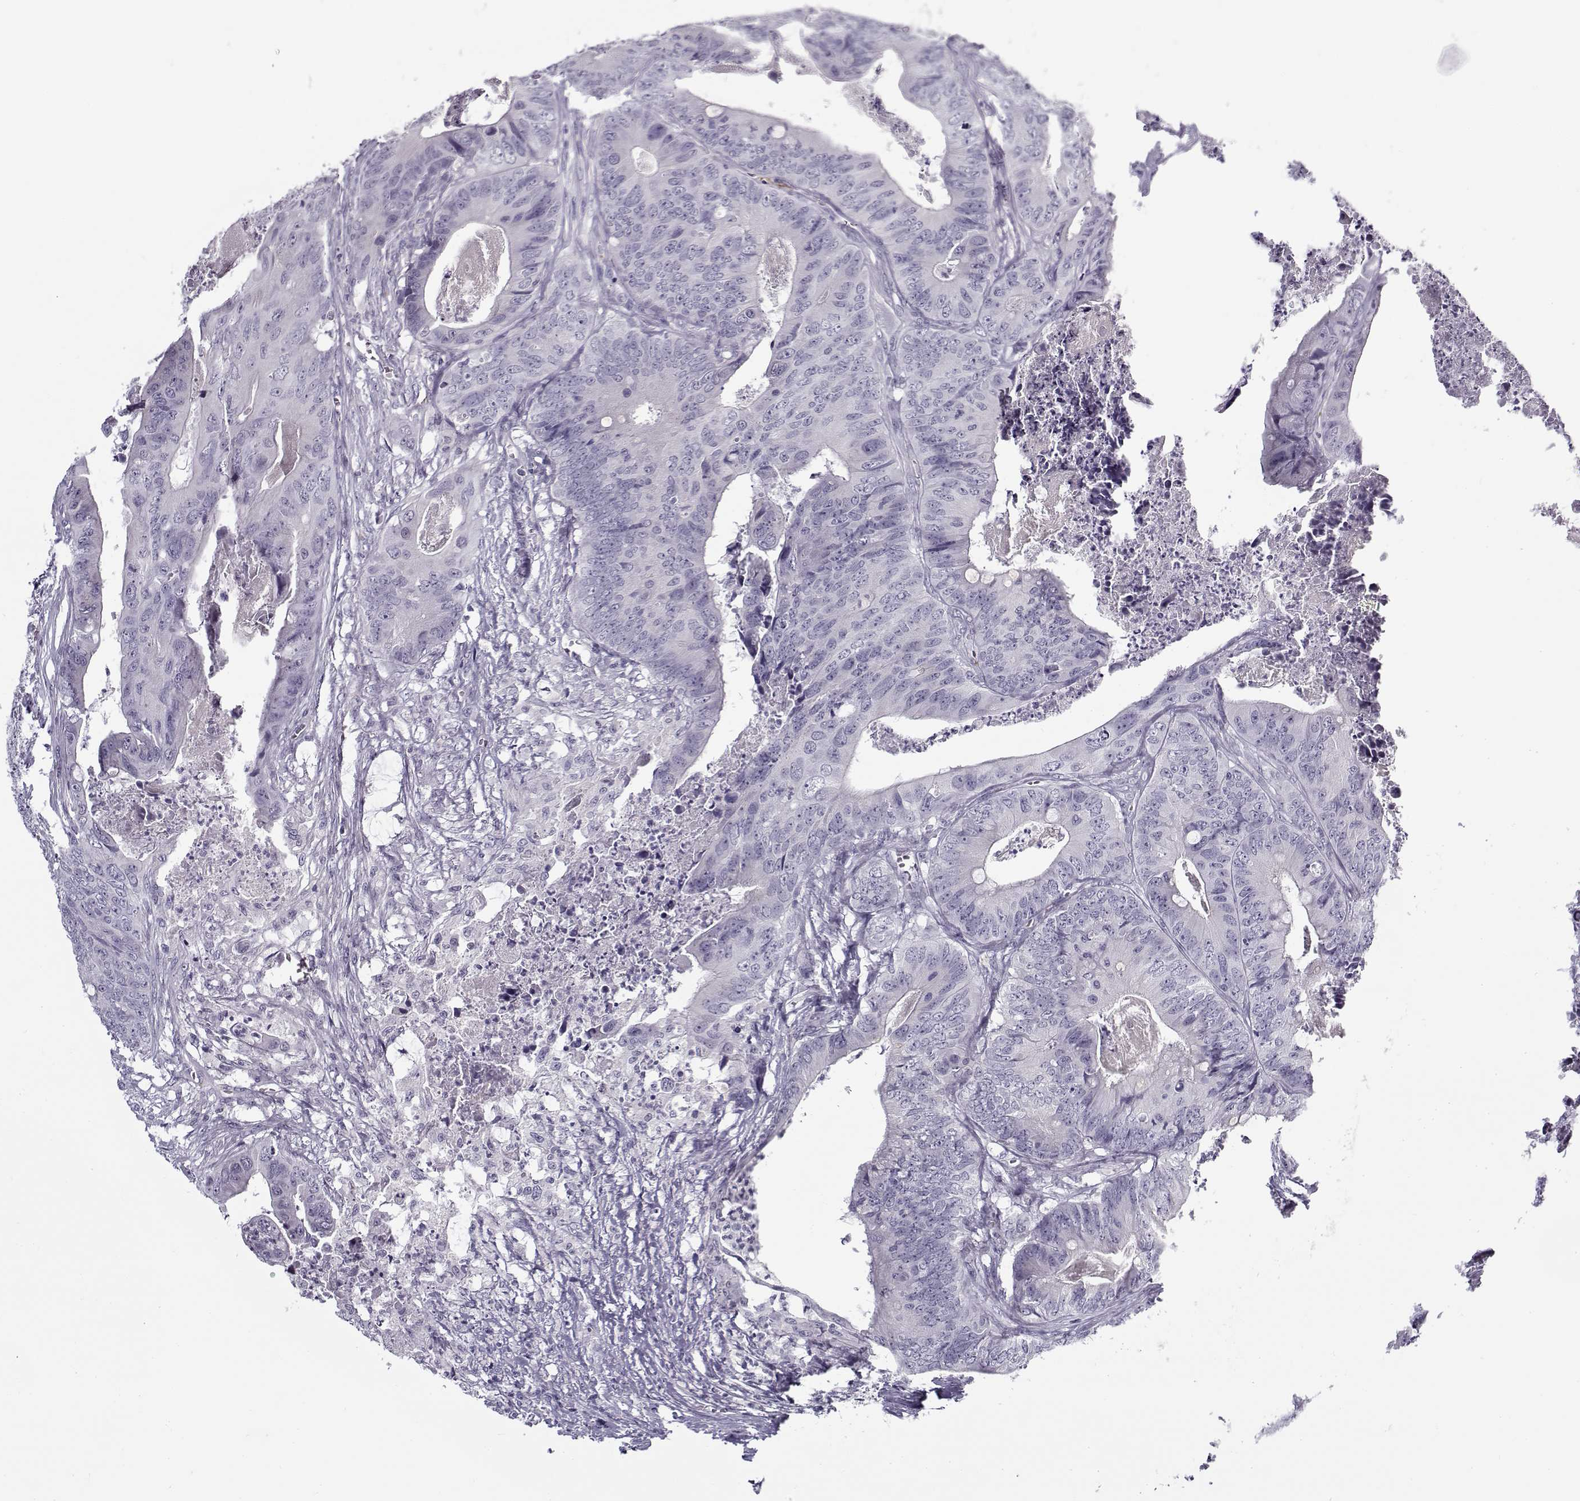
{"staining": {"intensity": "negative", "quantity": "none", "location": "none"}, "tissue": "colorectal cancer", "cell_type": "Tumor cells", "image_type": "cancer", "snomed": [{"axis": "morphology", "description": "Adenocarcinoma, NOS"}, {"axis": "topography", "description": "Colon"}], "caption": "The photomicrograph shows no staining of tumor cells in adenocarcinoma (colorectal). (DAB IHC visualized using brightfield microscopy, high magnification).", "gene": "SNCA", "patient": {"sex": "male", "age": 84}}